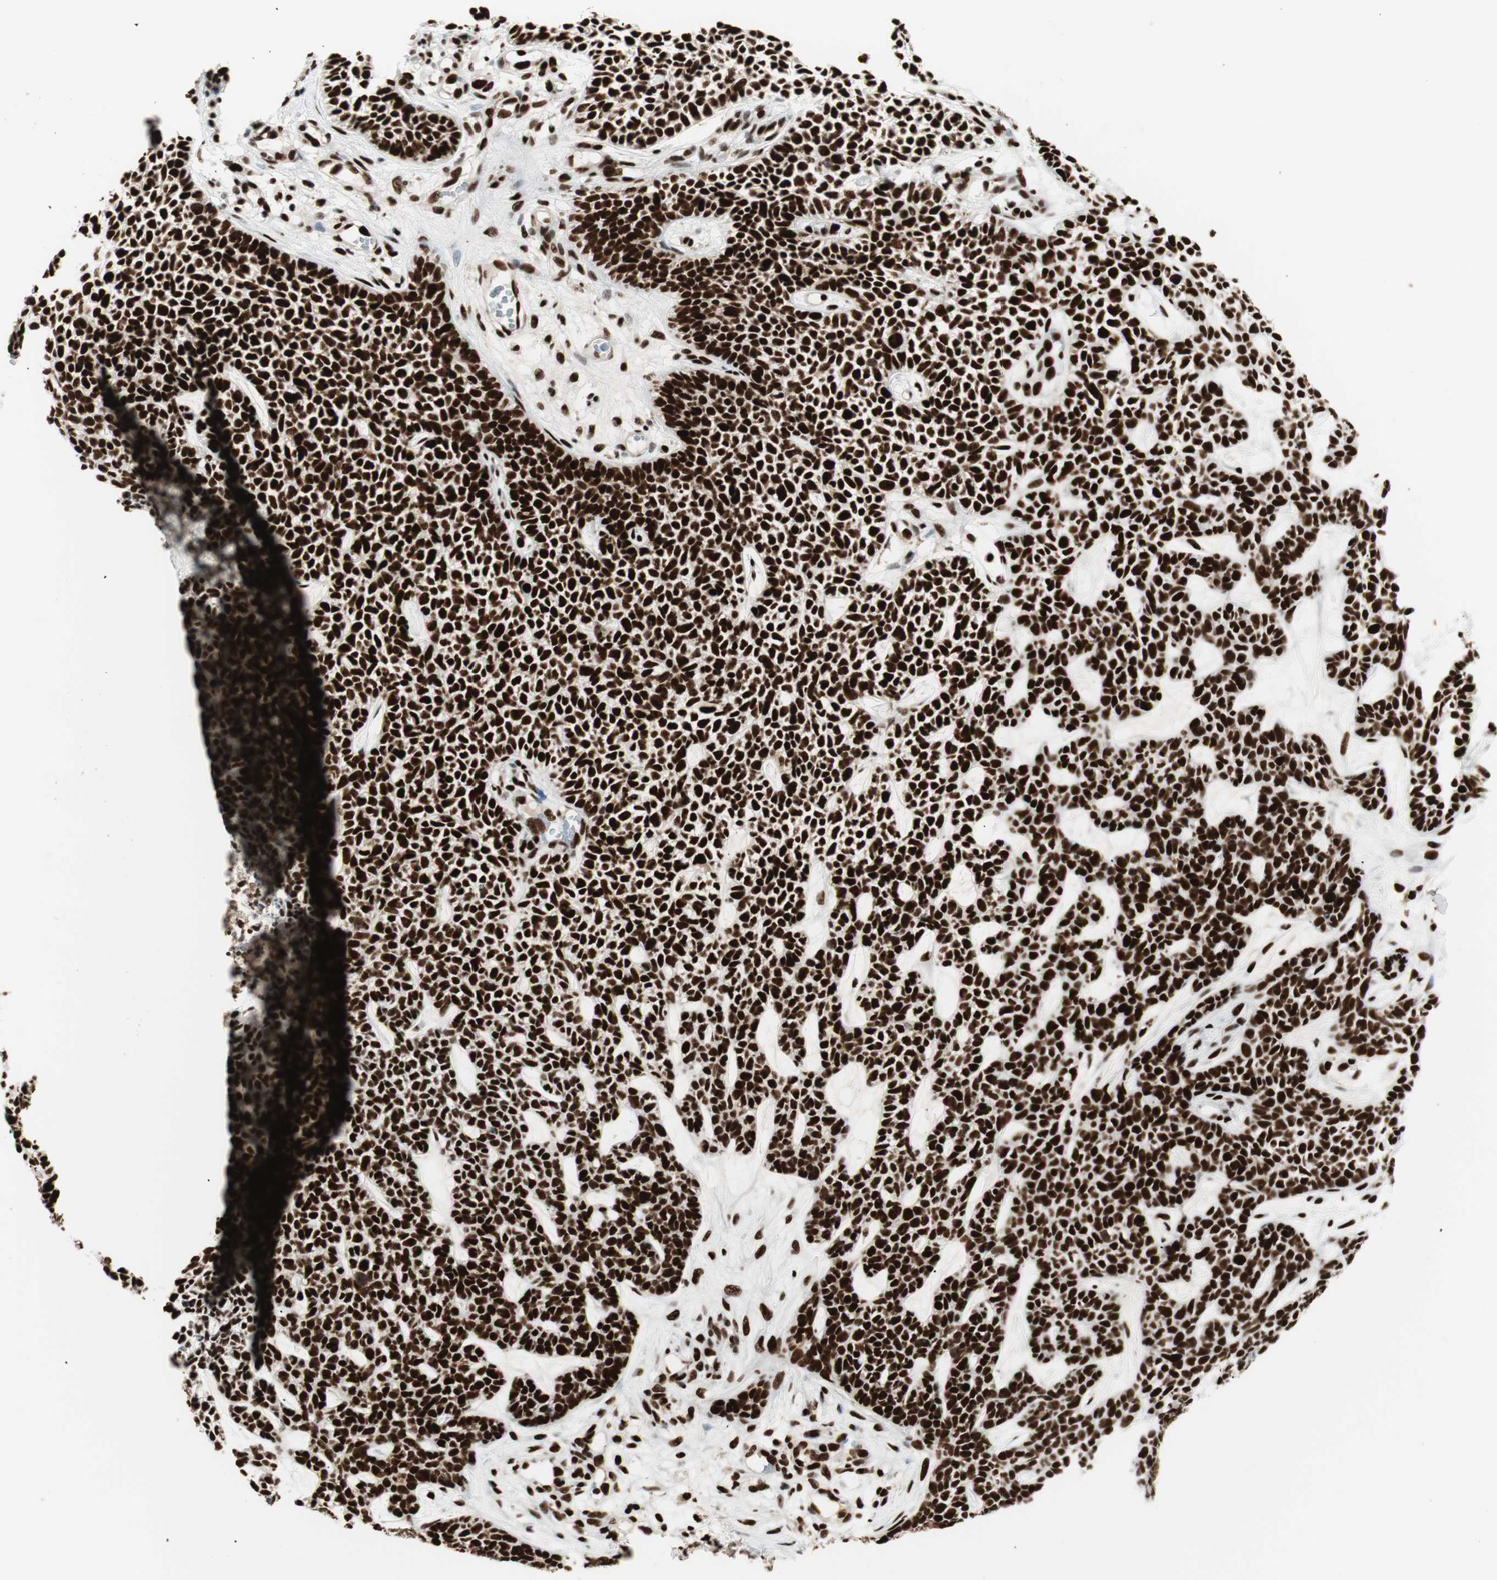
{"staining": {"intensity": "strong", "quantity": ">75%", "location": "nuclear"}, "tissue": "skin cancer", "cell_type": "Tumor cells", "image_type": "cancer", "snomed": [{"axis": "morphology", "description": "Basal cell carcinoma"}, {"axis": "topography", "description": "Skin"}], "caption": "Immunohistochemistry staining of basal cell carcinoma (skin), which displays high levels of strong nuclear staining in approximately >75% of tumor cells indicating strong nuclear protein staining. The staining was performed using DAB (3,3'-diaminobenzidine) (brown) for protein detection and nuclei were counterstained in hematoxylin (blue).", "gene": "PSME3", "patient": {"sex": "female", "age": 84}}